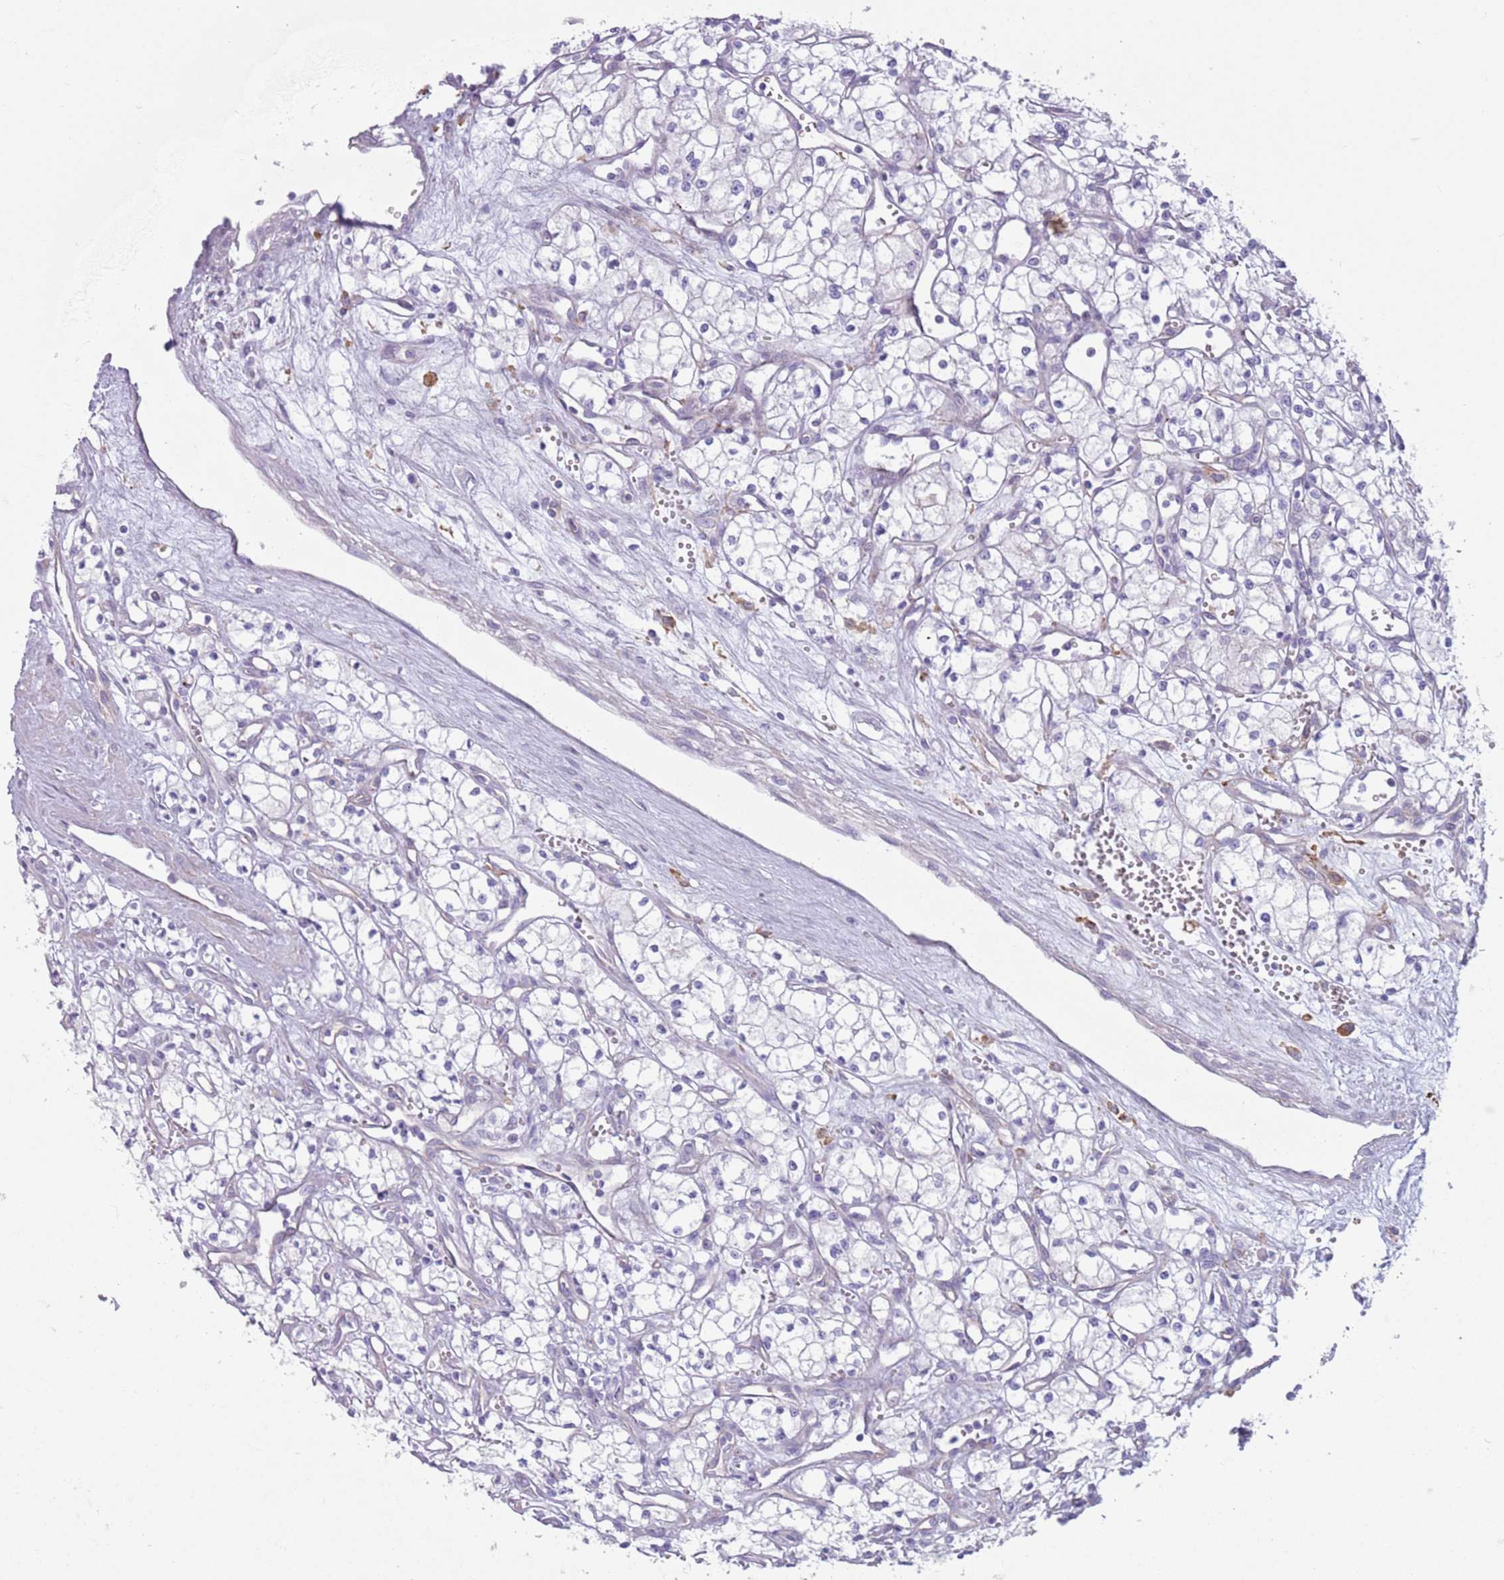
{"staining": {"intensity": "negative", "quantity": "none", "location": "none"}, "tissue": "renal cancer", "cell_type": "Tumor cells", "image_type": "cancer", "snomed": [{"axis": "morphology", "description": "Adenocarcinoma, NOS"}, {"axis": "topography", "description": "Kidney"}], "caption": "A photomicrograph of renal cancer (adenocarcinoma) stained for a protein exhibits no brown staining in tumor cells.", "gene": "SNX6", "patient": {"sex": "male", "age": 59}}